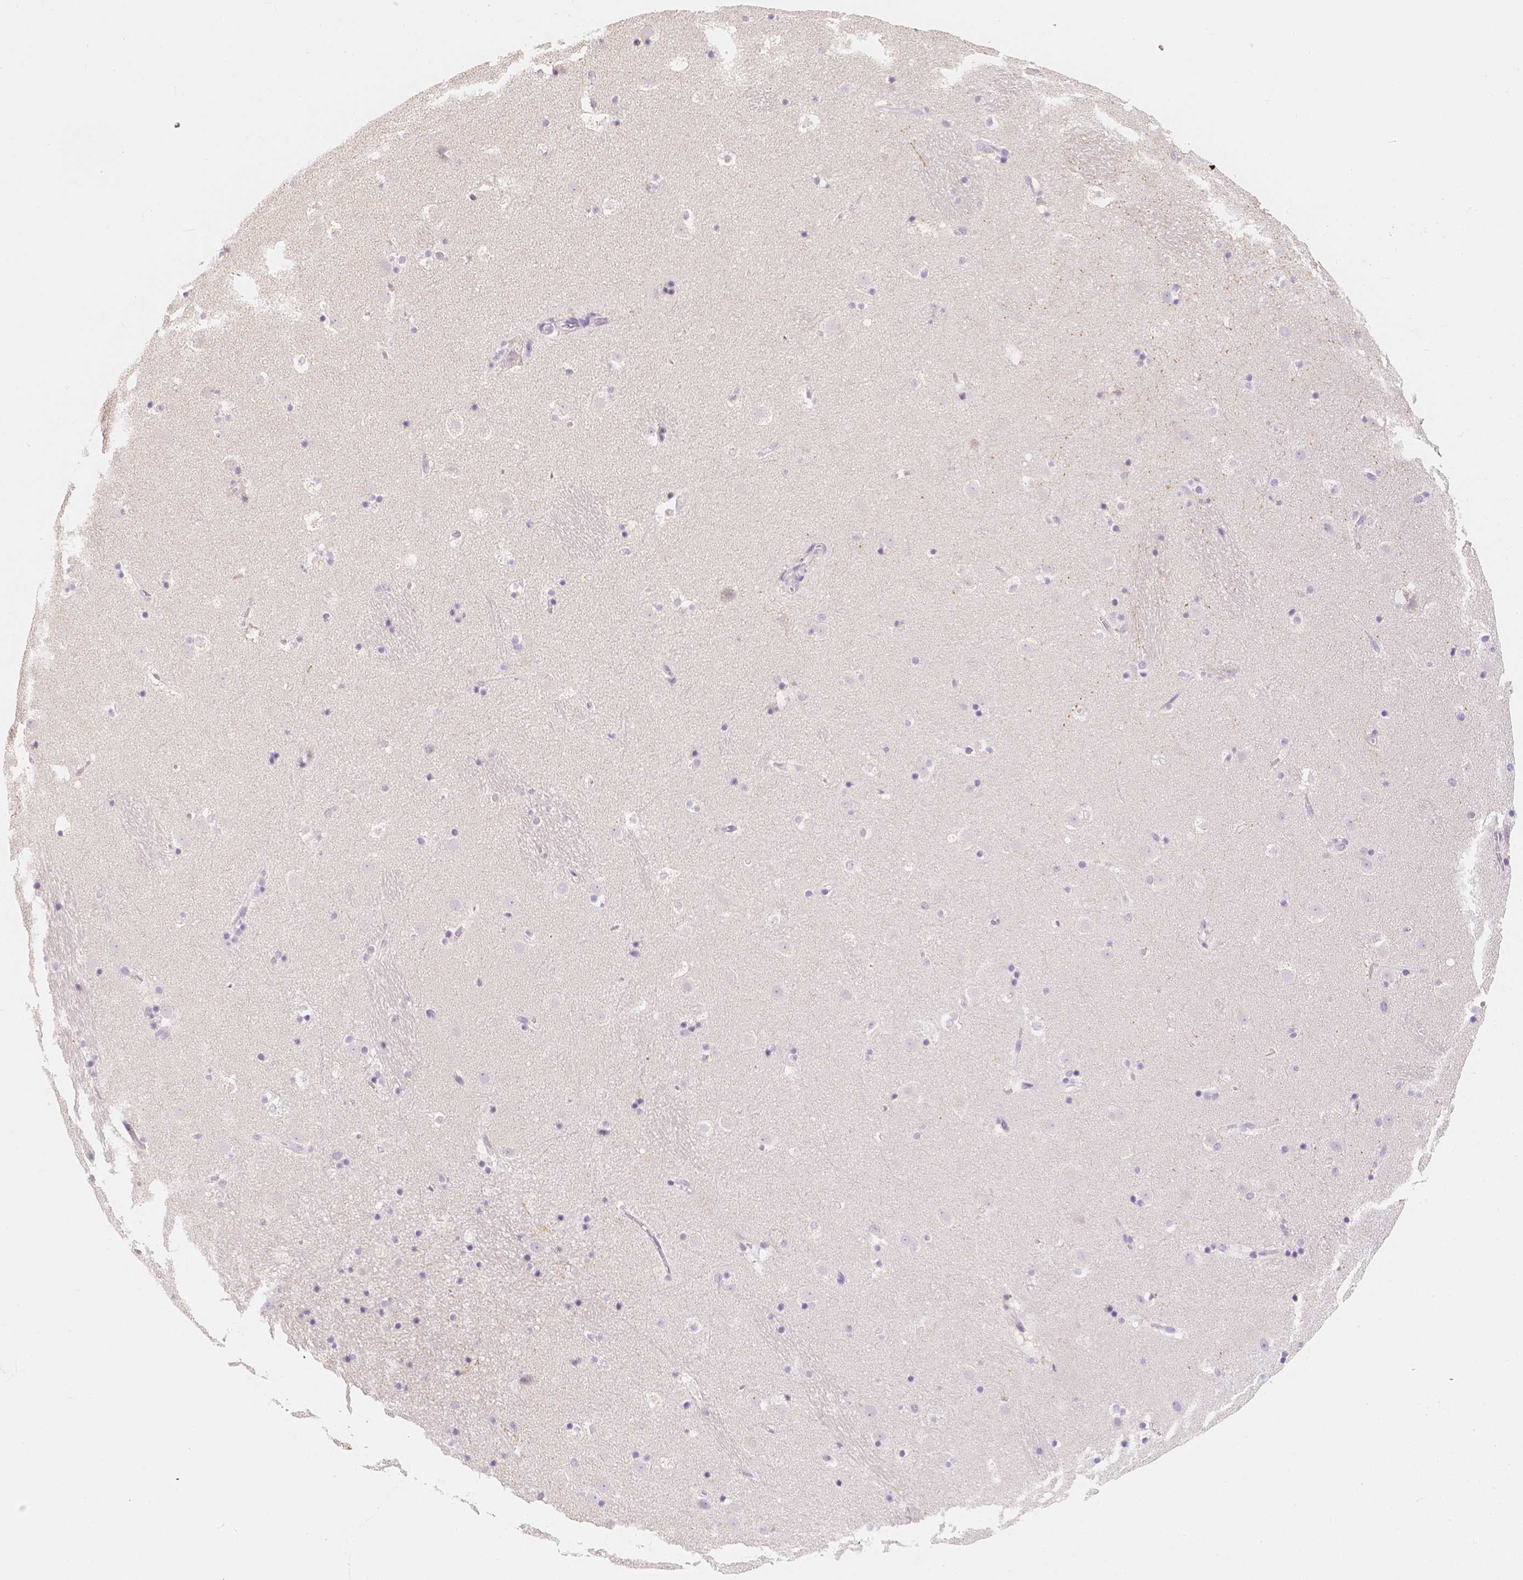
{"staining": {"intensity": "weak", "quantity": "<25%", "location": "cytoplasmic/membranous"}, "tissue": "caudate", "cell_type": "Glial cells", "image_type": "normal", "snomed": [{"axis": "morphology", "description": "Normal tissue, NOS"}, {"axis": "topography", "description": "Lateral ventricle wall"}], "caption": "This photomicrograph is of unremarkable caudate stained with immunohistochemistry to label a protein in brown with the nuclei are counter-stained blue. There is no positivity in glial cells. (Brightfield microscopy of DAB (3,3'-diaminobenzidine) immunohistochemistry at high magnification).", "gene": "NVL", "patient": {"sex": "male", "age": 37}}